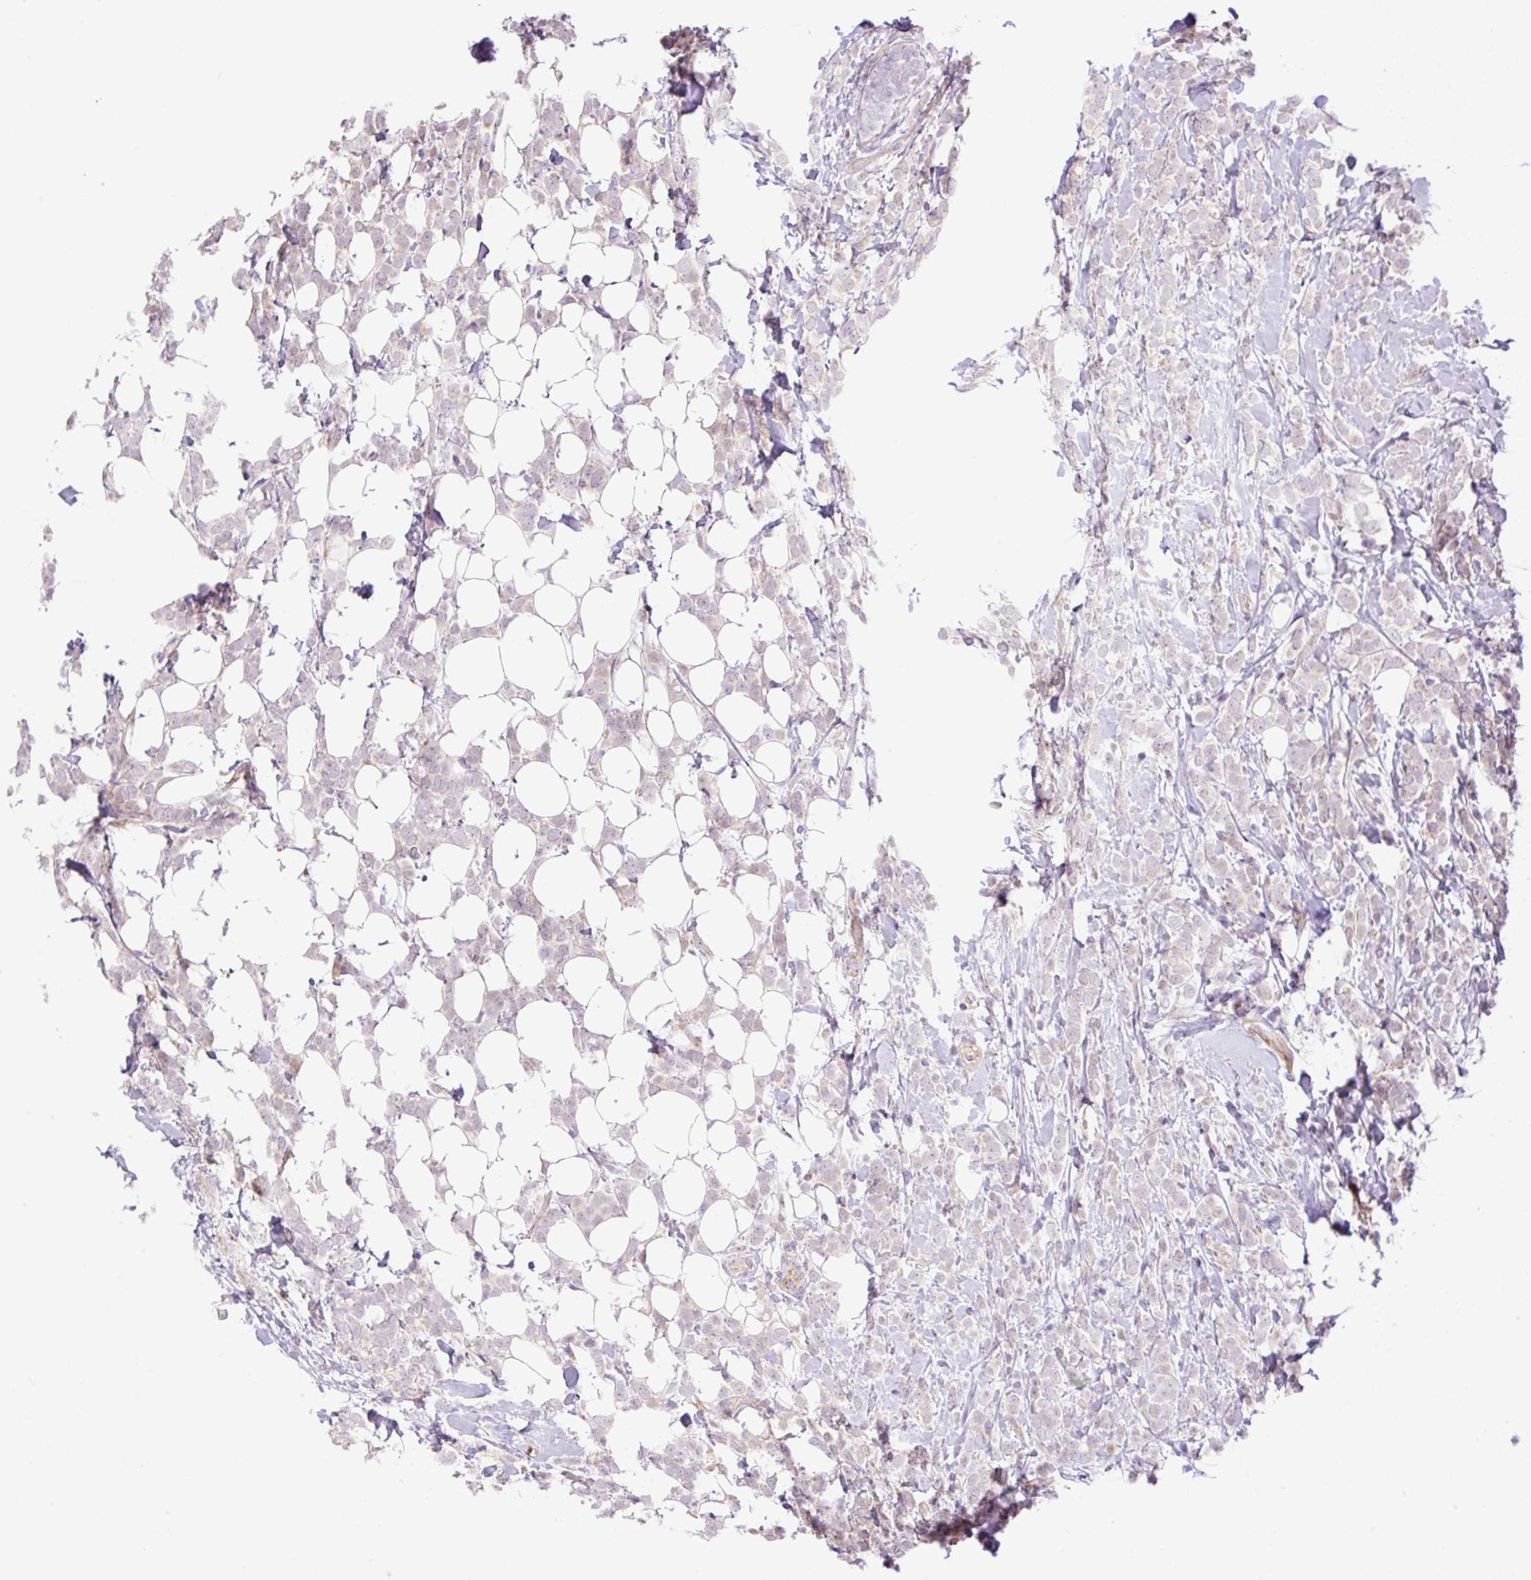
{"staining": {"intensity": "negative", "quantity": "none", "location": "none"}, "tissue": "breast cancer", "cell_type": "Tumor cells", "image_type": "cancer", "snomed": [{"axis": "morphology", "description": "Lobular carcinoma"}, {"axis": "topography", "description": "Breast"}], "caption": "Tumor cells are negative for brown protein staining in breast cancer. (DAB immunohistochemistry (IHC) visualized using brightfield microscopy, high magnification).", "gene": "ZNF394", "patient": {"sex": "female", "age": 49}}